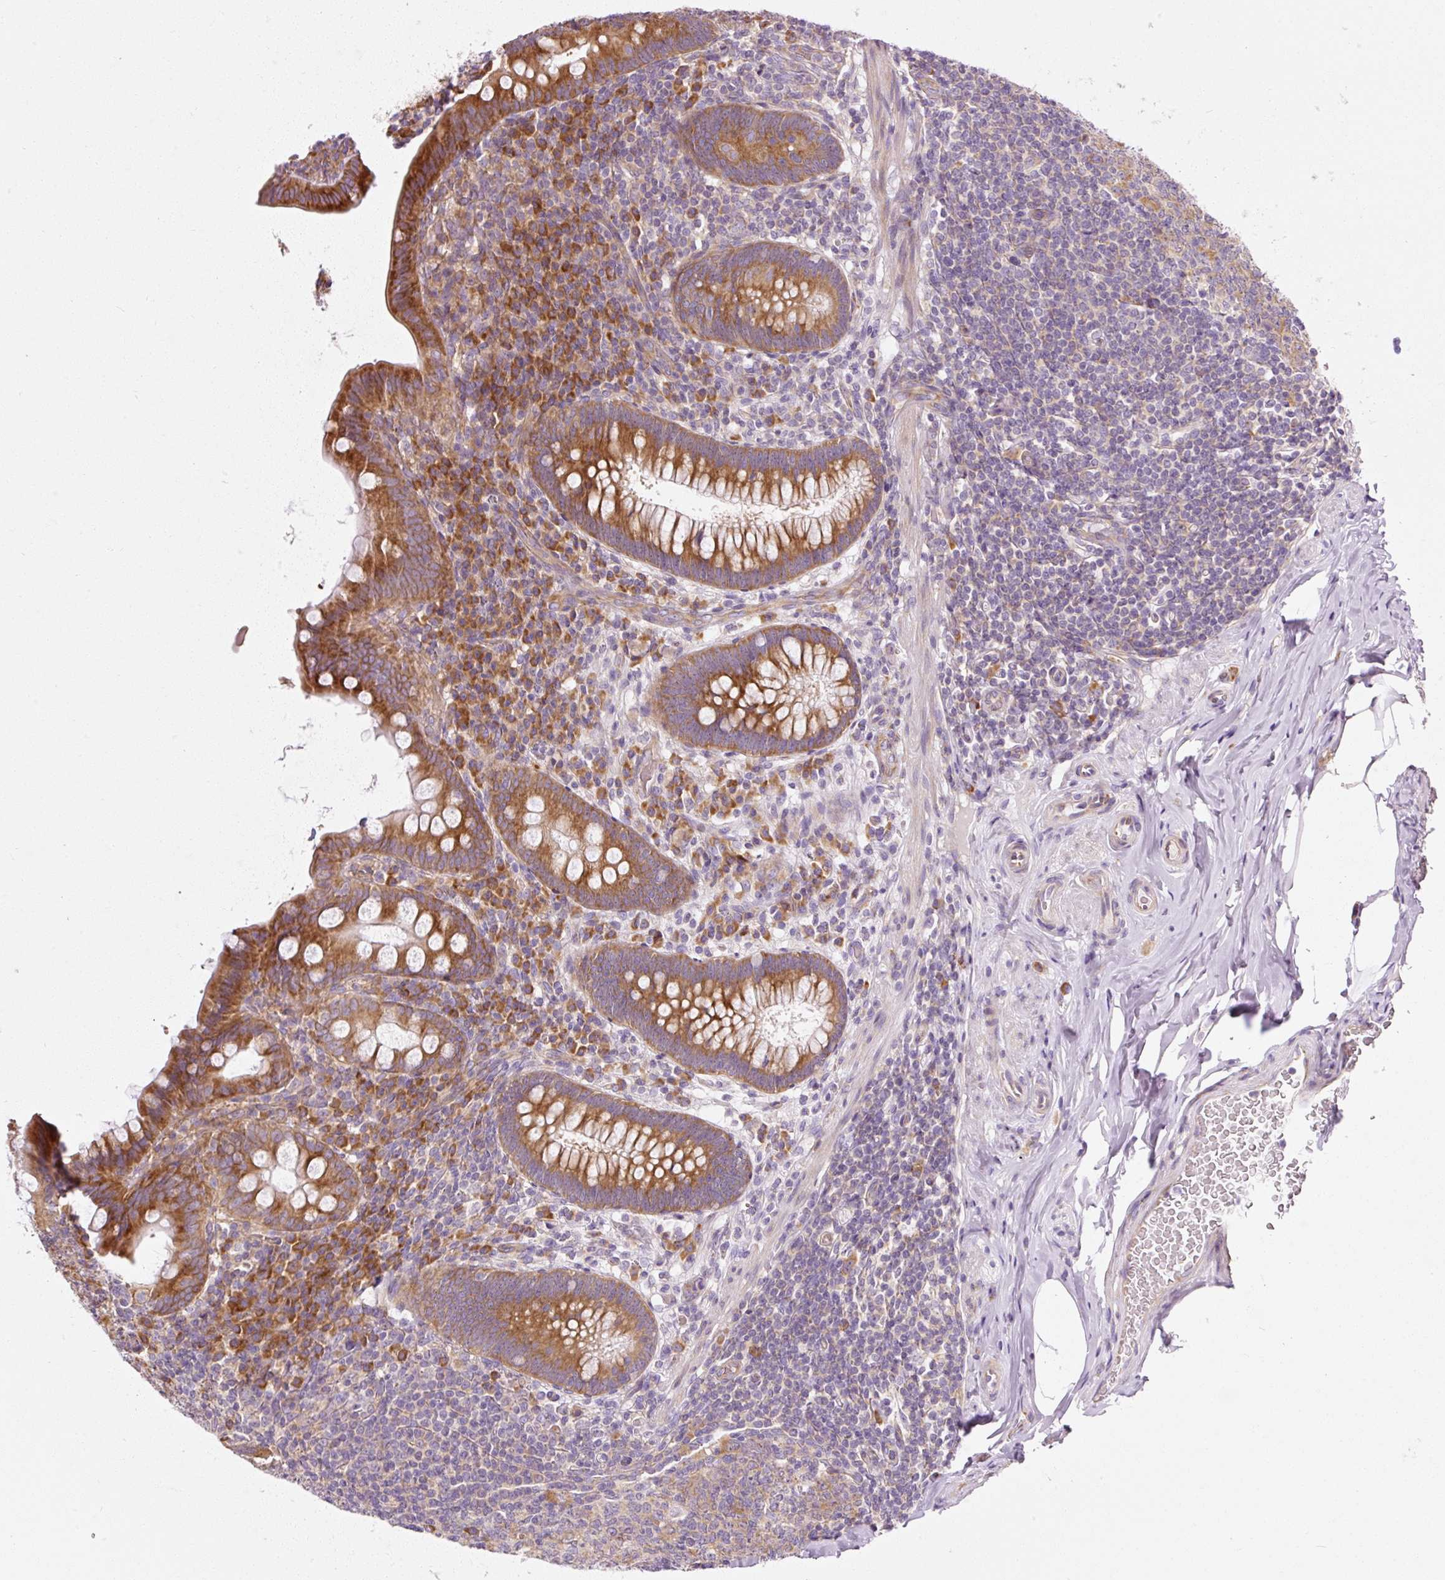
{"staining": {"intensity": "strong", "quantity": ">75%", "location": "cytoplasmic/membranous"}, "tissue": "appendix", "cell_type": "Glandular cells", "image_type": "normal", "snomed": [{"axis": "morphology", "description": "Normal tissue, NOS"}, {"axis": "topography", "description": "Appendix"}], "caption": "A brown stain labels strong cytoplasmic/membranous expression of a protein in glandular cells of unremarkable human appendix.", "gene": "RPL10A", "patient": {"sex": "male", "age": 71}}